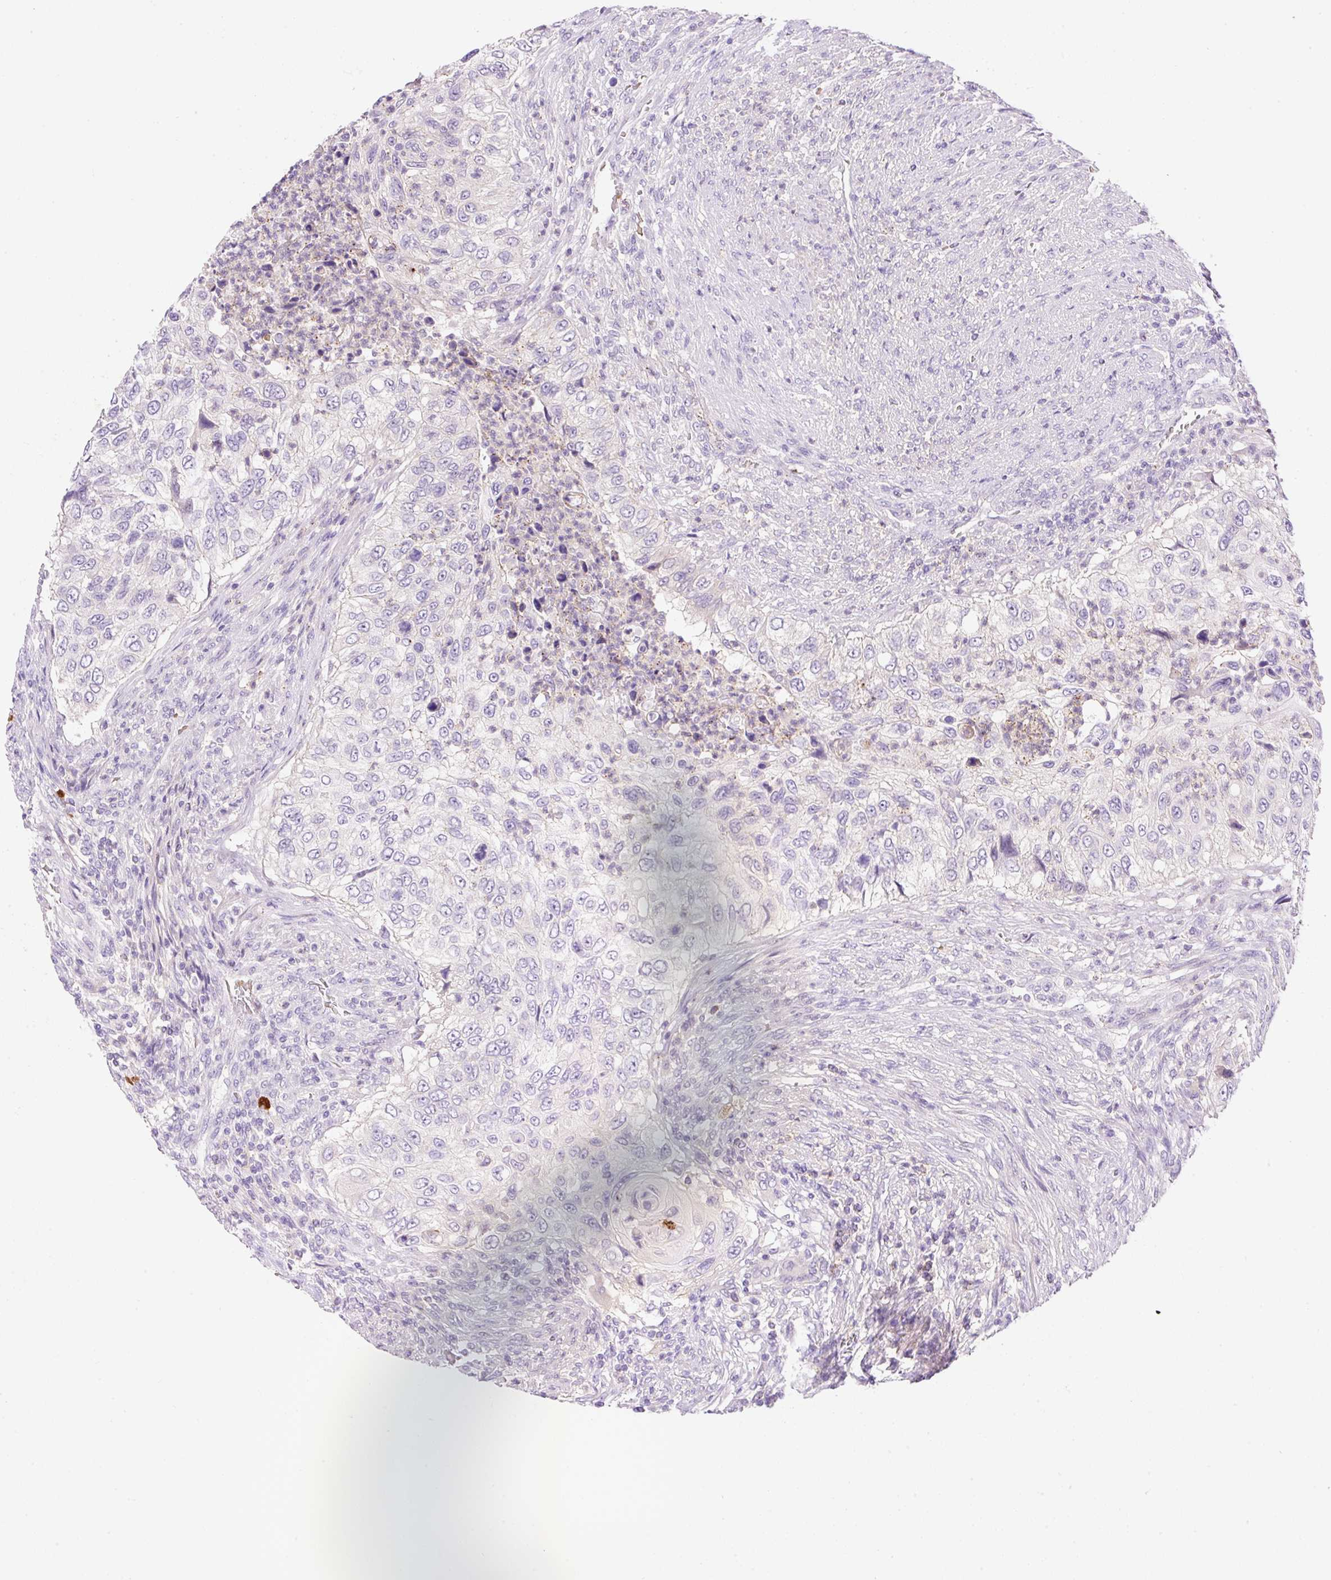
{"staining": {"intensity": "negative", "quantity": "none", "location": "none"}, "tissue": "urothelial cancer", "cell_type": "Tumor cells", "image_type": "cancer", "snomed": [{"axis": "morphology", "description": "Urothelial carcinoma, High grade"}, {"axis": "topography", "description": "Urinary bladder"}], "caption": "Tumor cells show no significant protein positivity in urothelial cancer.", "gene": "LHFPL5", "patient": {"sex": "female", "age": 60}}